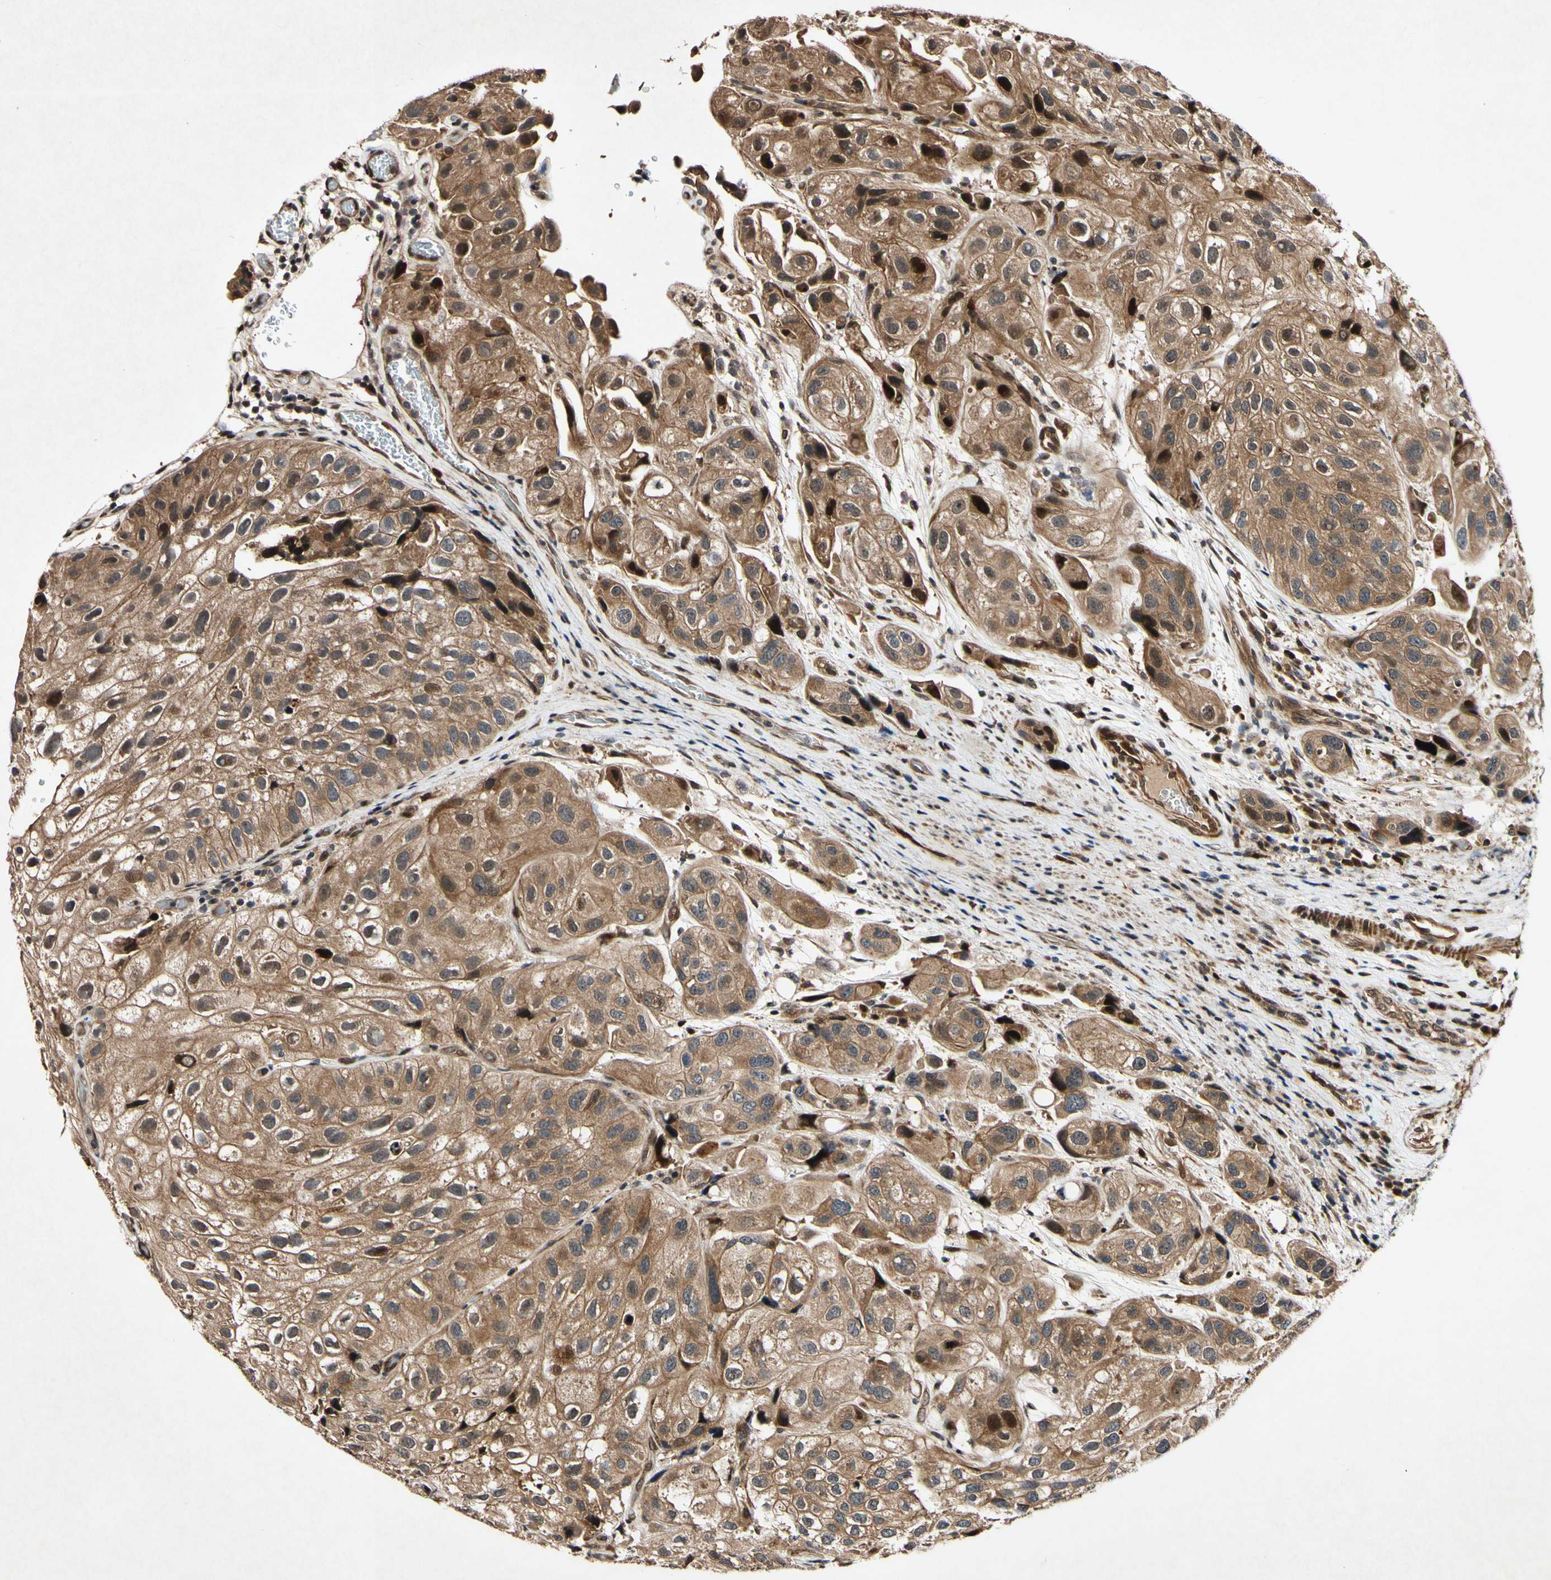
{"staining": {"intensity": "moderate", "quantity": ">75%", "location": "cytoplasmic/membranous"}, "tissue": "urothelial cancer", "cell_type": "Tumor cells", "image_type": "cancer", "snomed": [{"axis": "morphology", "description": "Urothelial carcinoma, High grade"}, {"axis": "topography", "description": "Urinary bladder"}], "caption": "The micrograph reveals a brown stain indicating the presence of a protein in the cytoplasmic/membranous of tumor cells in urothelial cancer. (brown staining indicates protein expression, while blue staining denotes nuclei).", "gene": "CSNK1E", "patient": {"sex": "female", "age": 64}}